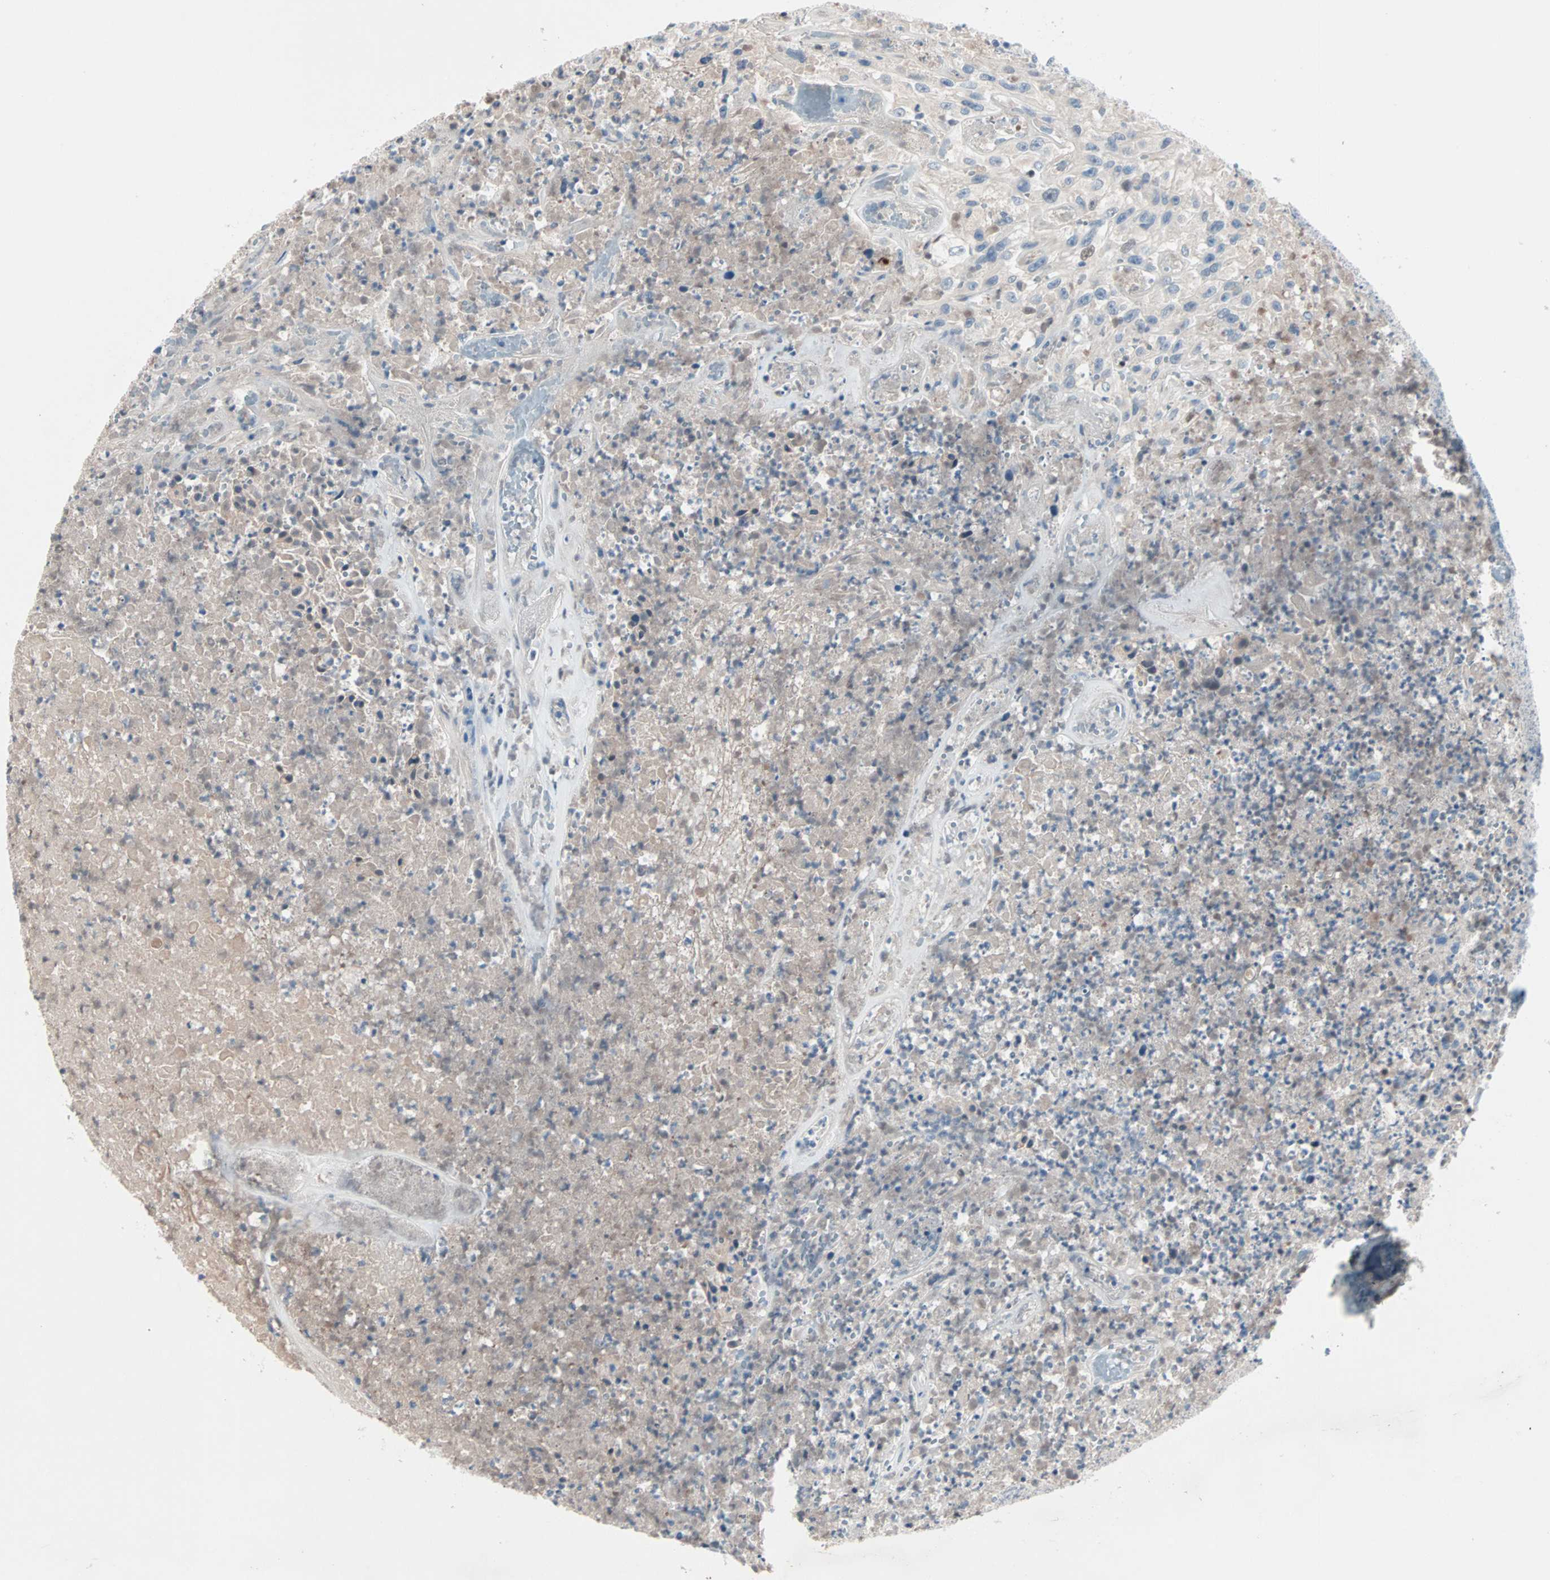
{"staining": {"intensity": "negative", "quantity": "none", "location": "none"}, "tissue": "urothelial cancer", "cell_type": "Tumor cells", "image_type": "cancer", "snomed": [{"axis": "morphology", "description": "Urothelial carcinoma, High grade"}, {"axis": "topography", "description": "Urinary bladder"}], "caption": "The image reveals no staining of tumor cells in urothelial cancer.", "gene": "CCNE2", "patient": {"sex": "male", "age": 66}}